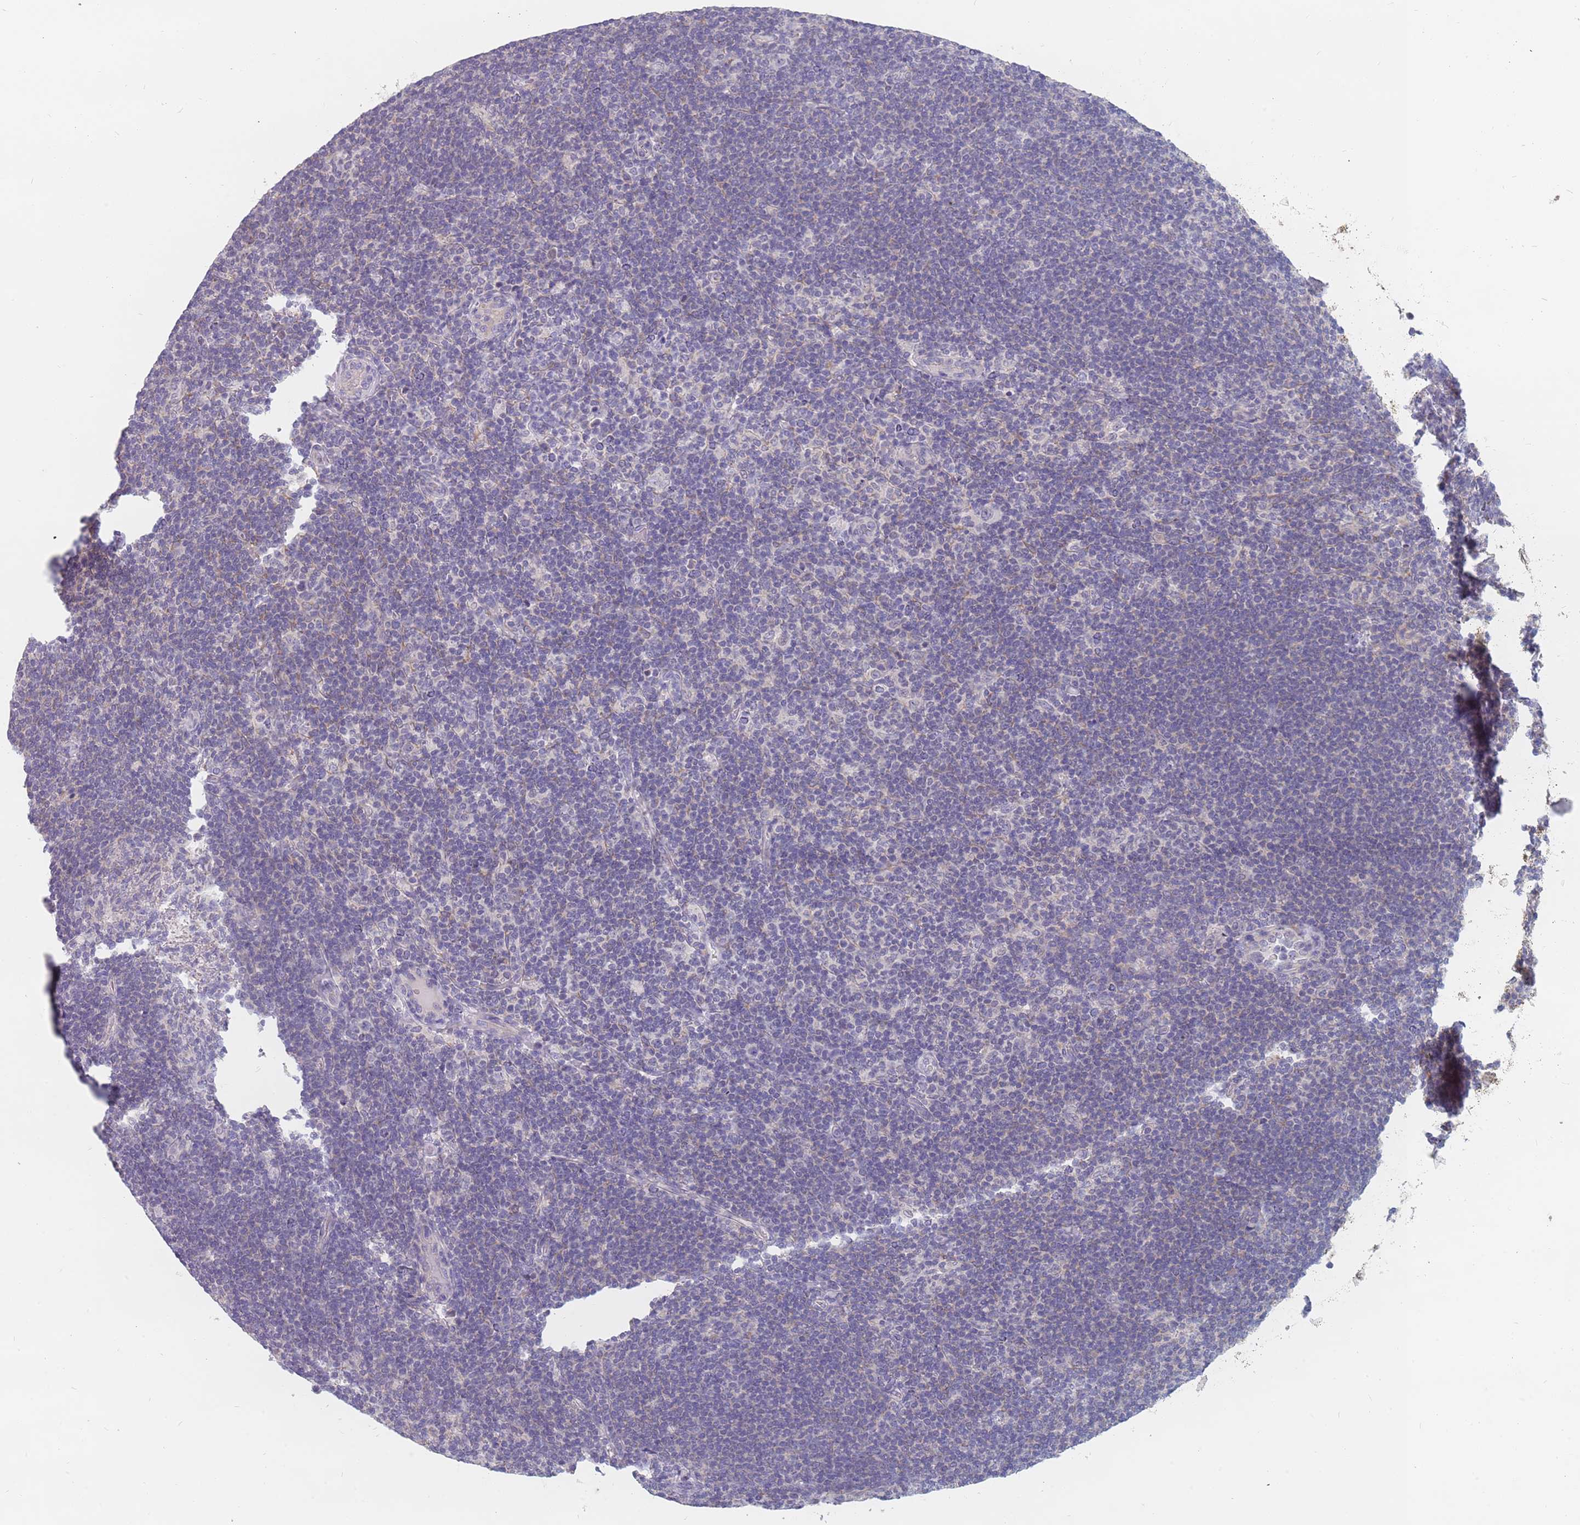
{"staining": {"intensity": "negative", "quantity": "none", "location": "none"}, "tissue": "lymphoma", "cell_type": "Tumor cells", "image_type": "cancer", "snomed": [{"axis": "morphology", "description": "Hodgkin's disease, NOS"}, {"axis": "topography", "description": "Lymph node"}], "caption": "This is an immunohistochemistry photomicrograph of lymphoma. There is no positivity in tumor cells.", "gene": "CMTR2", "patient": {"sex": "female", "age": 57}}